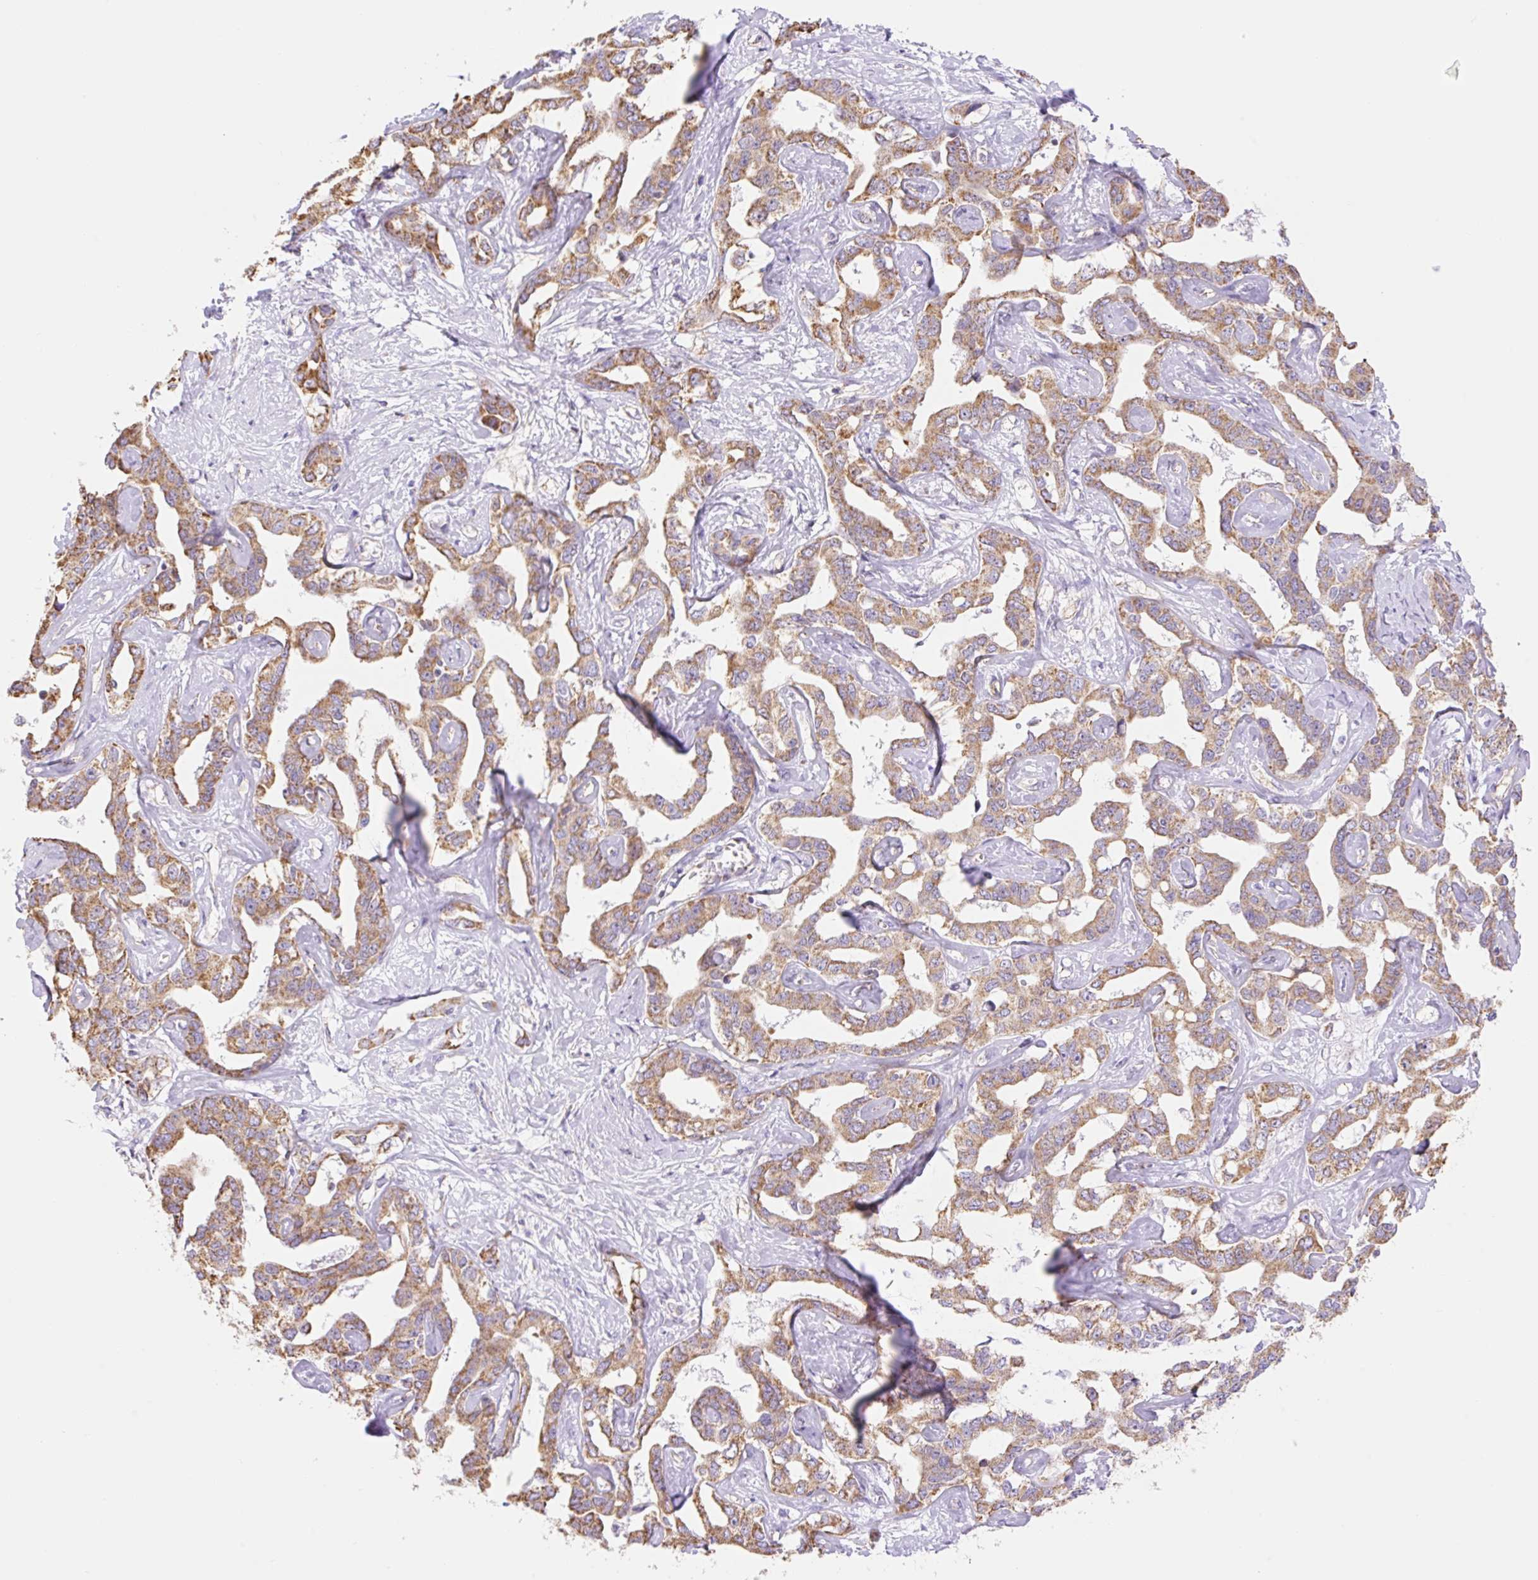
{"staining": {"intensity": "moderate", "quantity": ">75%", "location": "cytoplasmic/membranous"}, "tissue": "liver cancer", "cell_type": "Tumor cells", "image_type": "cancer", "snomed": [{"axis": "morphology", "description": "Cholangiocarcinoma"}, {"axis": "topography", "description": "Liver"}], "caption": "Tumor cells show medium levels of moderate cytoplasmic/membranous staining in about >75% of cells in cholangiocarcinoma (liver).", "gene": "ESAM", "patient": {"sex": "male", "age": 59}}